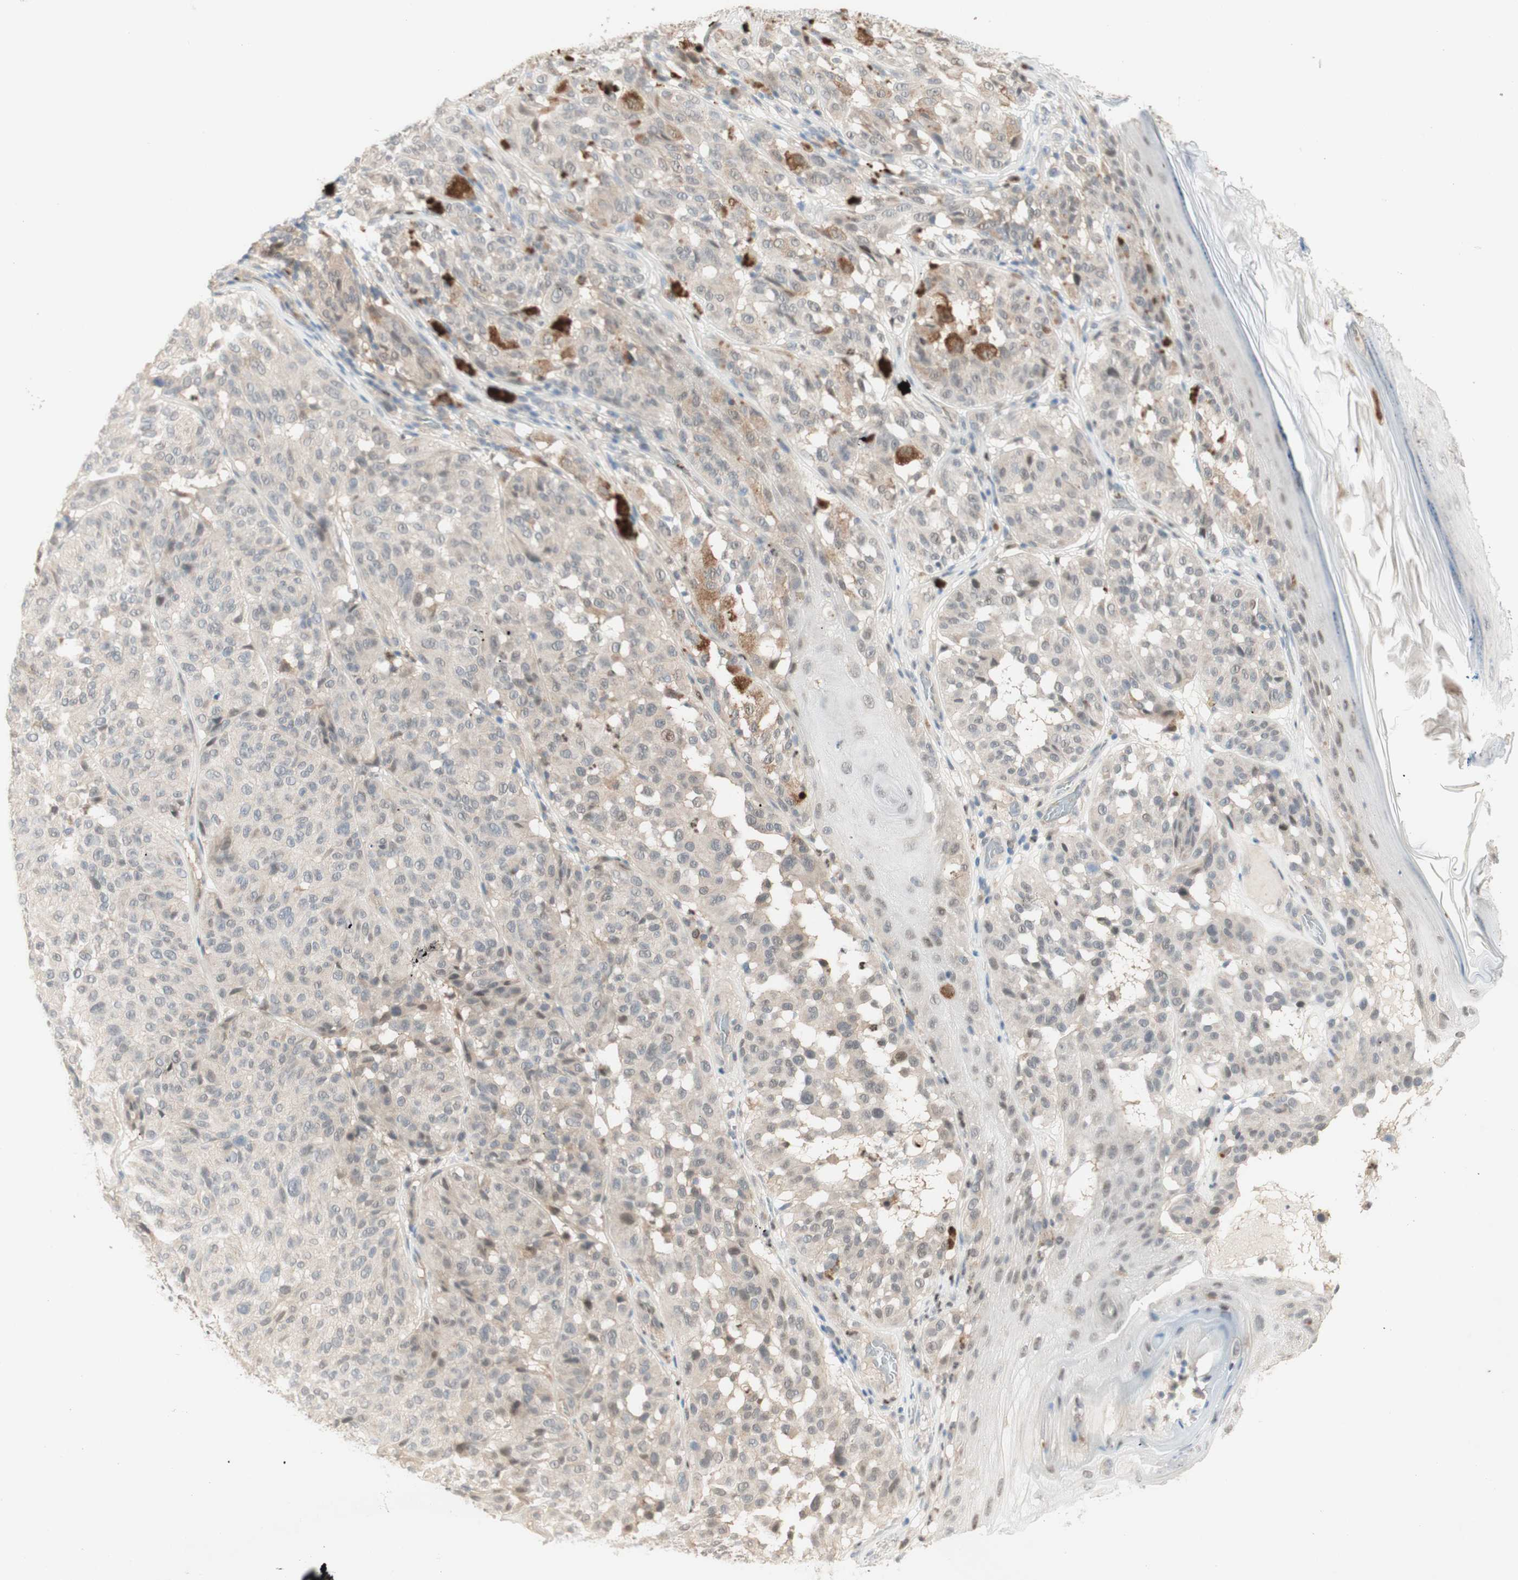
{"staining": {"intensity": "weak", "quantity": "<25%", "location": "nuclear"}, "tissue": "melanoma", "cell_type": "Tumor cells", "image_type": "cancer", "snomed": [{"axis": "morphology", "description": "Malignant melanoma, NOS"}, {"axis": "topography", "description": "Skin"}], "caption": "DAB immunohistochemical staining of malignant melanoma exhibits no significant positivity in tumor cells.", "gene": "RFNG", "patient": {"sex": "female", "age": 46}}